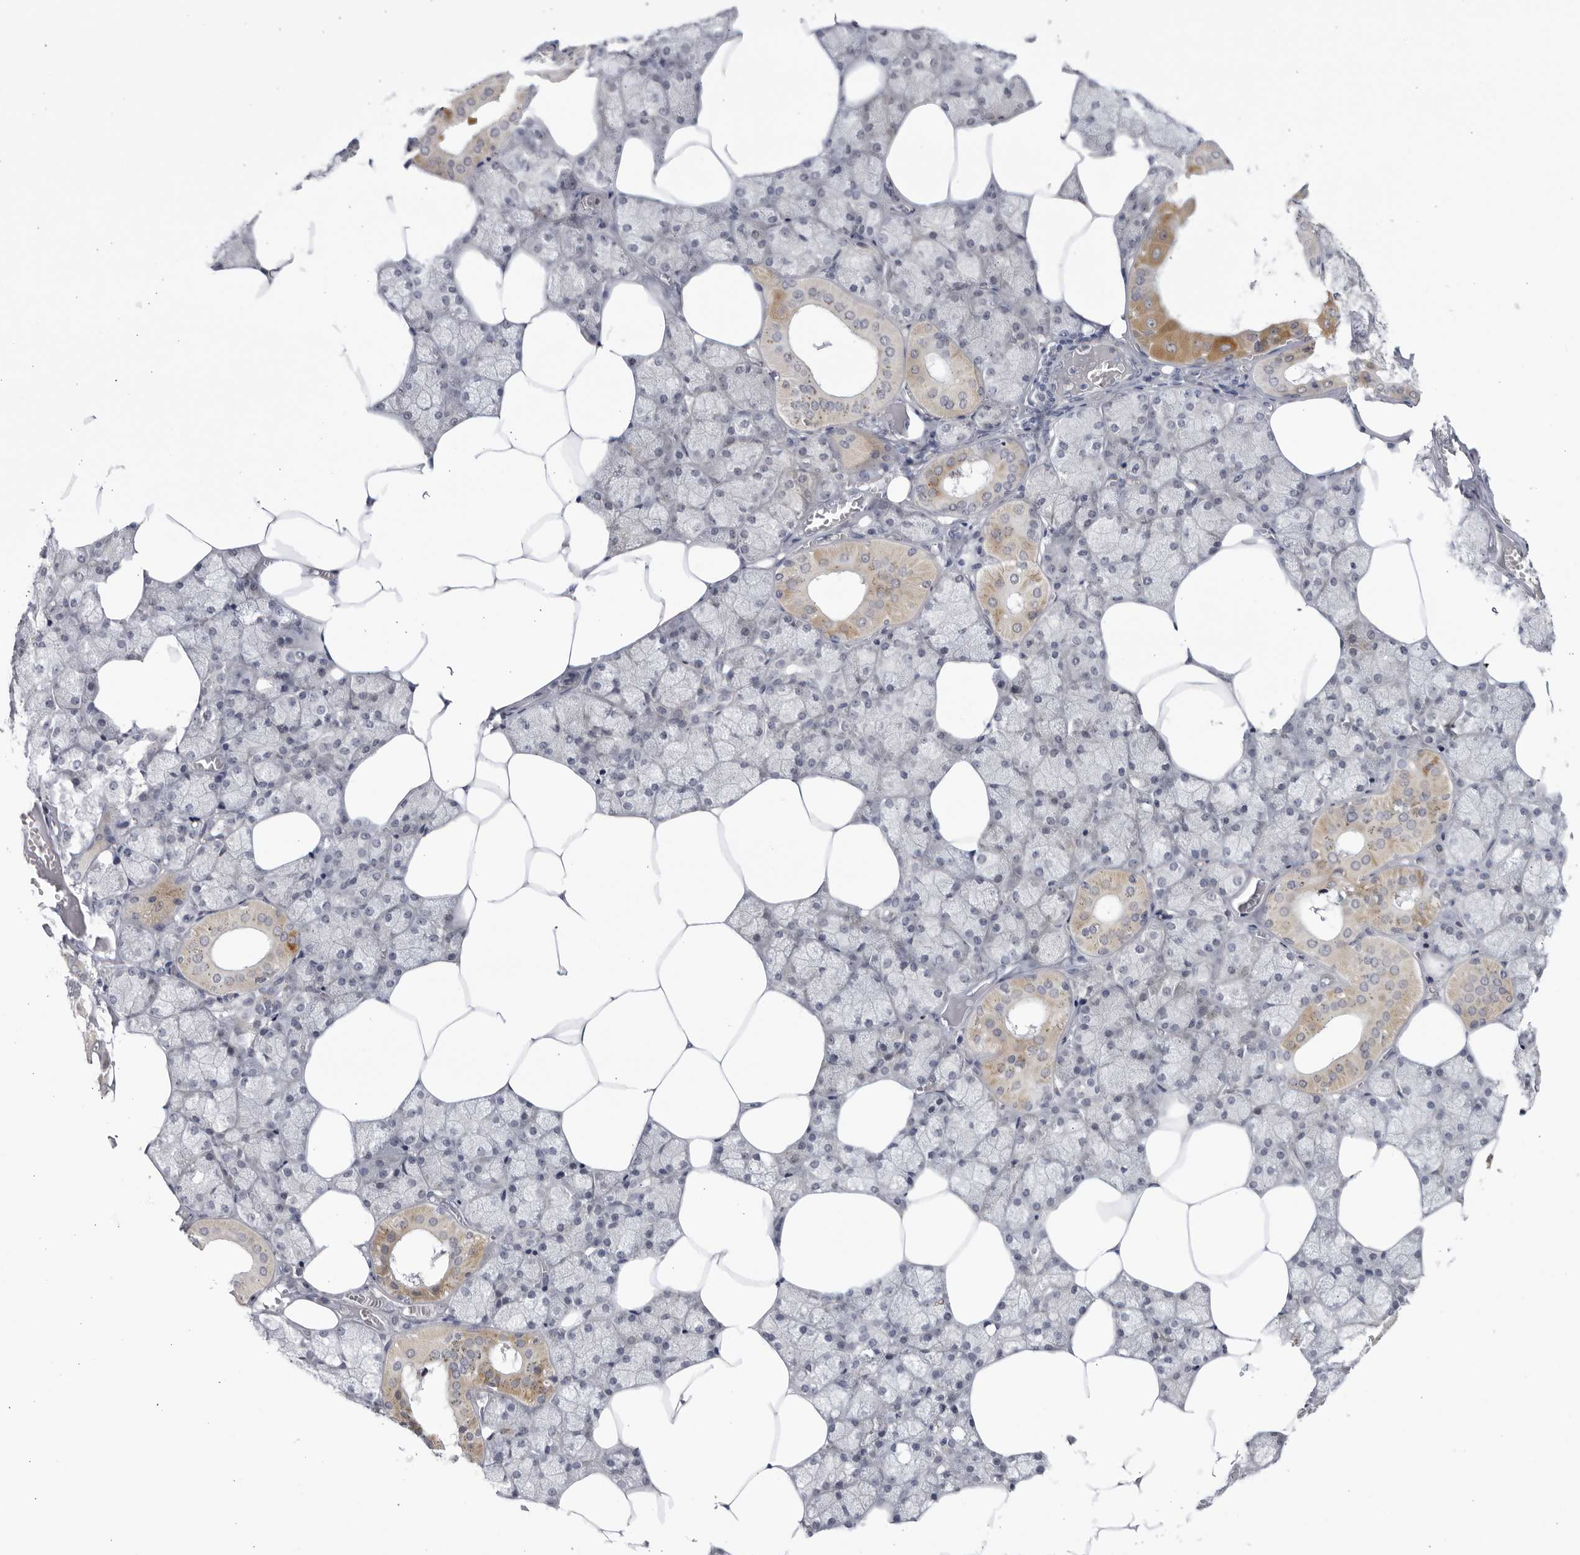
{"staining": {"intensity": "moderate", "quantity": "<25%", "location": "cytoplasmic/membranous"}, "tissue": "salivary gland", "cell_type": "Glandular cells", "image_type": "normal", "snomed": [{"axis": "morphology", "description": "Normal tissue, NOS"}, {"axis": "topography", "description": "Salivary gland"}], "caption": "This histopathology image reveals immunohistochemistry staining of benign human salivary gland, with low moderate cytoplasmic/membranous positivity in about <25% of glandular cells.", "gene": "CNBD1", "patient": {"sex": "male", "age": 62}}